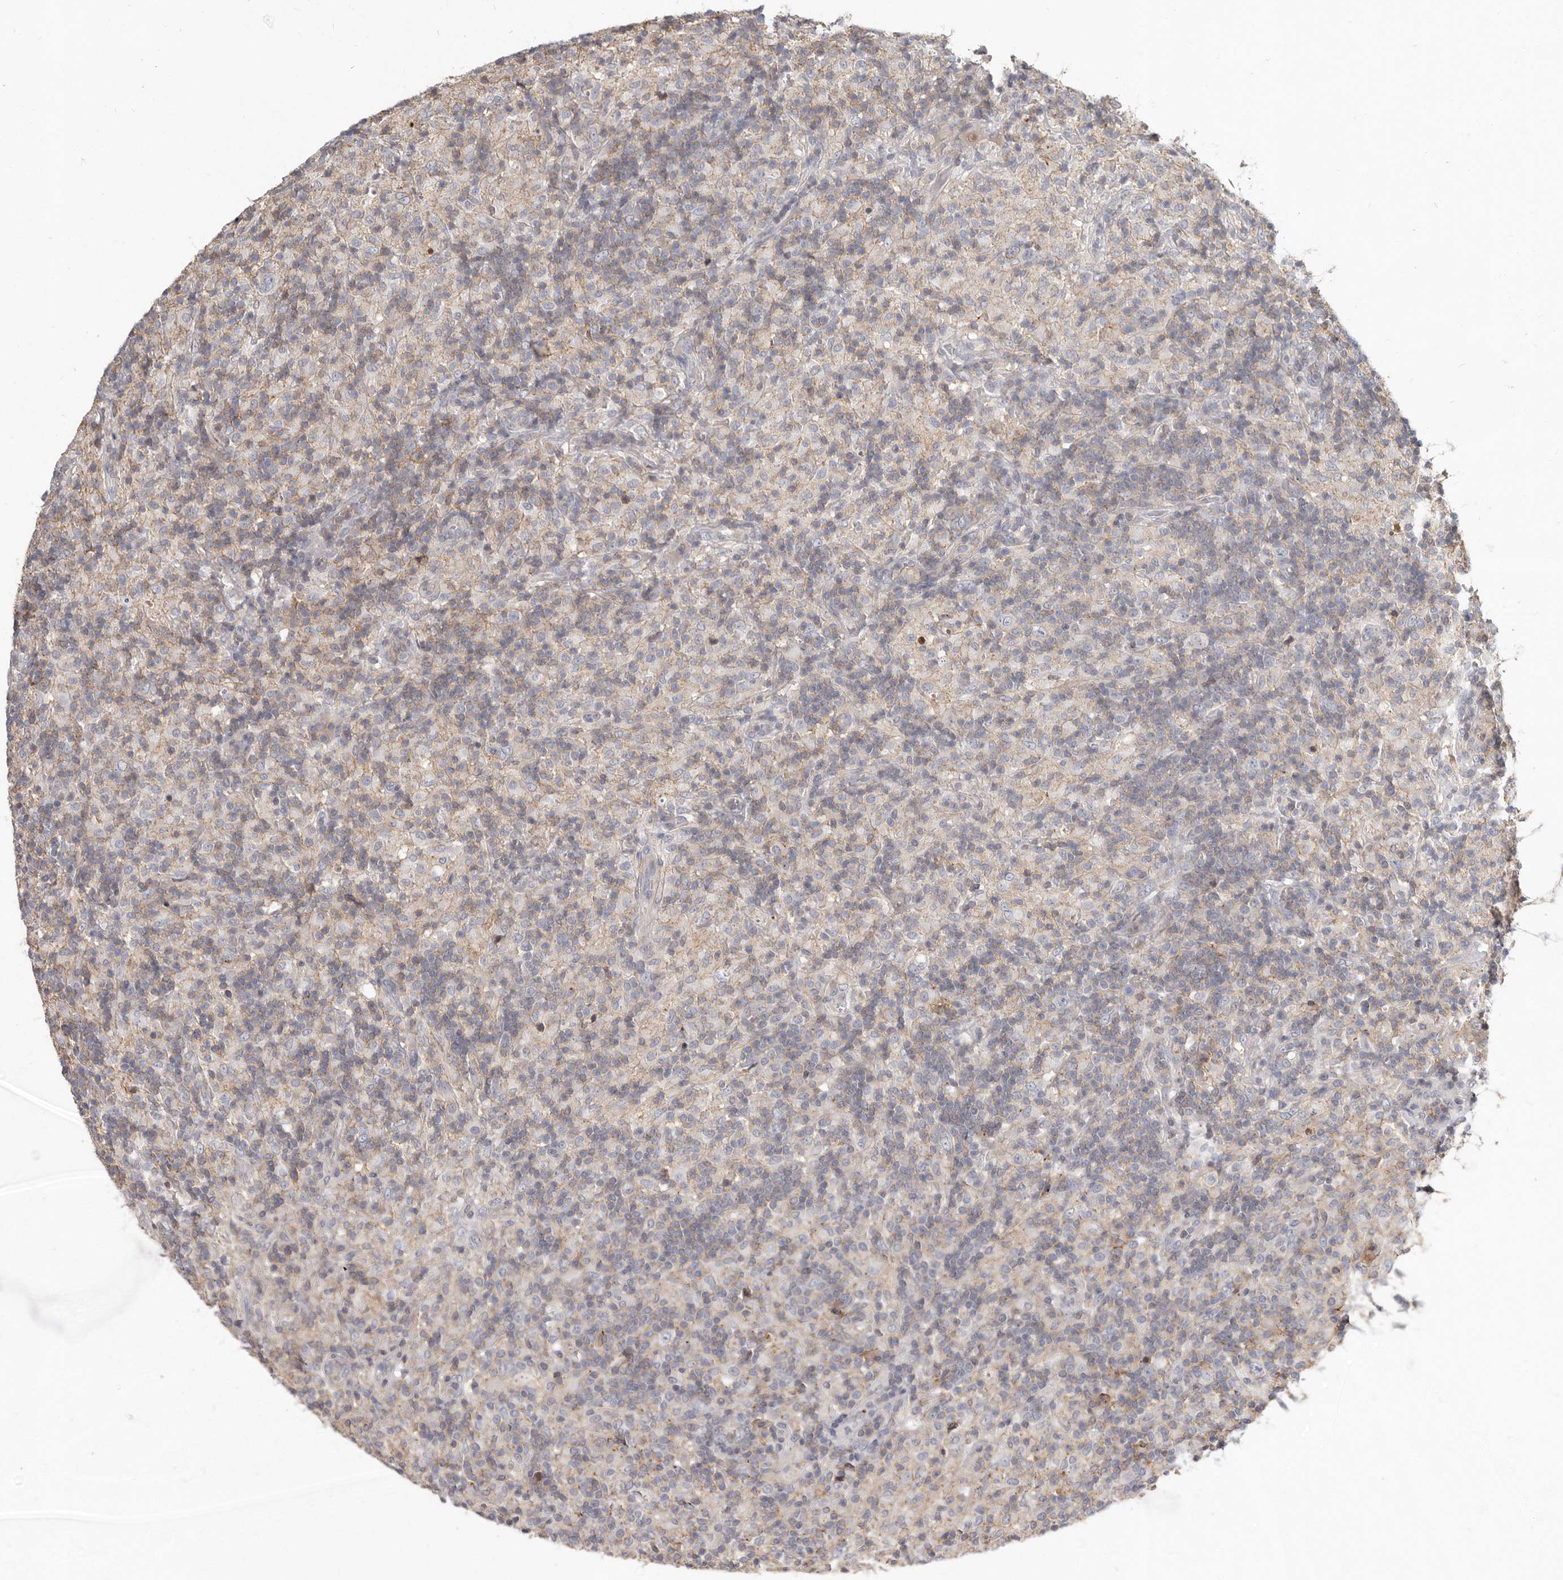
{"staining": {"intensity": "negative", "quantity": "none", "location": "none"}, "tissue": "lymphoma", "cell_type": "Tumor cells", "image_type": "cancer", "snomed": [{"axis": "morphology", "description": "Hodgkin's disease, NOS"}, {"axis": "topography", "description": "Lymph node"}], "caption": "Hodgkin's disease was stained to show a protein in brown. There is no significant staining in tumor cells.", "gene": "KIF26B", "patient": {"sex": "male", "age": 70}}